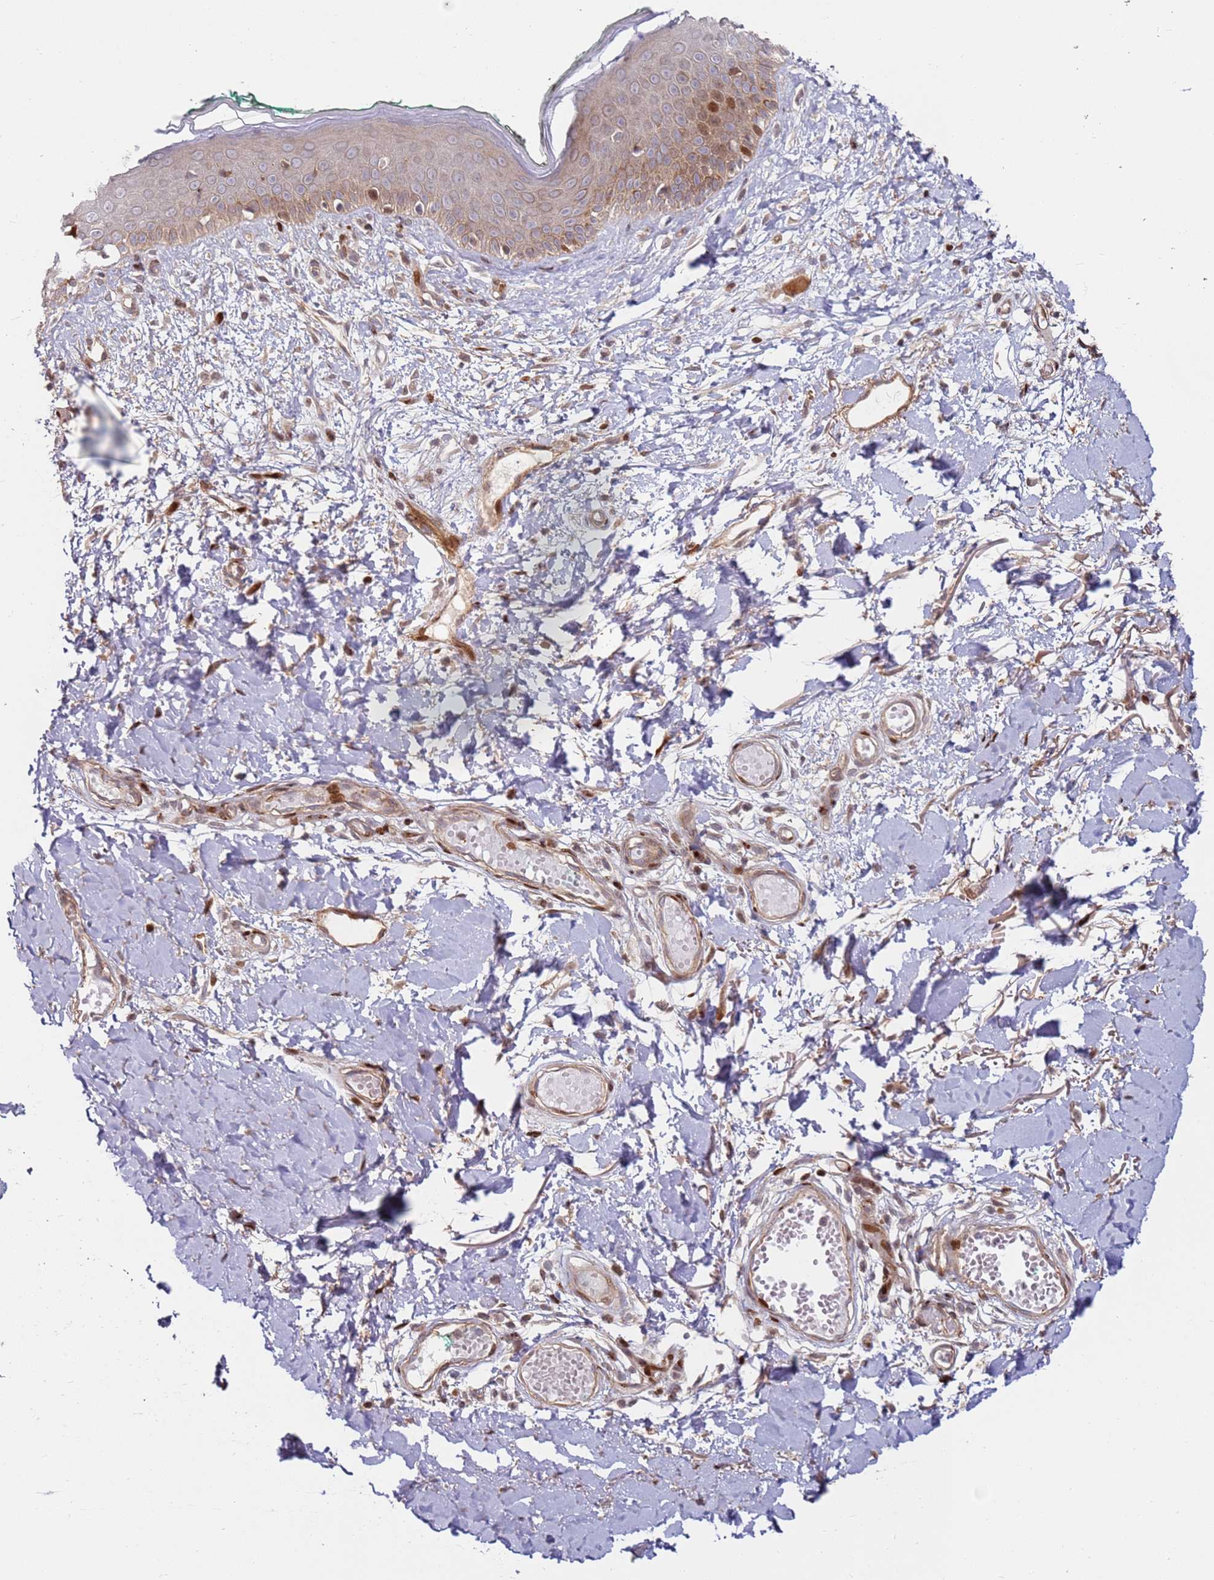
{"staining": {"intensity": "moderate", "quantity": ">75%", "location": "cytoplasmic/membranous,nuclear"}, "tissue": "skin", "cell_type": "Fibroblasts", "image_type": "normal", "snomed": [{"axis": "morphology", "description": "Normal tissue, NOS"}, {"axis": "morphology", "description": "Malignant melanoma, NOS"}, {"axis": "topography", "description": "Skin"}], "caption": "Unremarkable skin was stained to show a protein in brown. There is medium levels of moderate cytoplasmic/membranous,nuclear staining in approximately >75% of fibroblasts.", "gene": "TMEM233", "patient": {"sex": "male", "age": 62}}